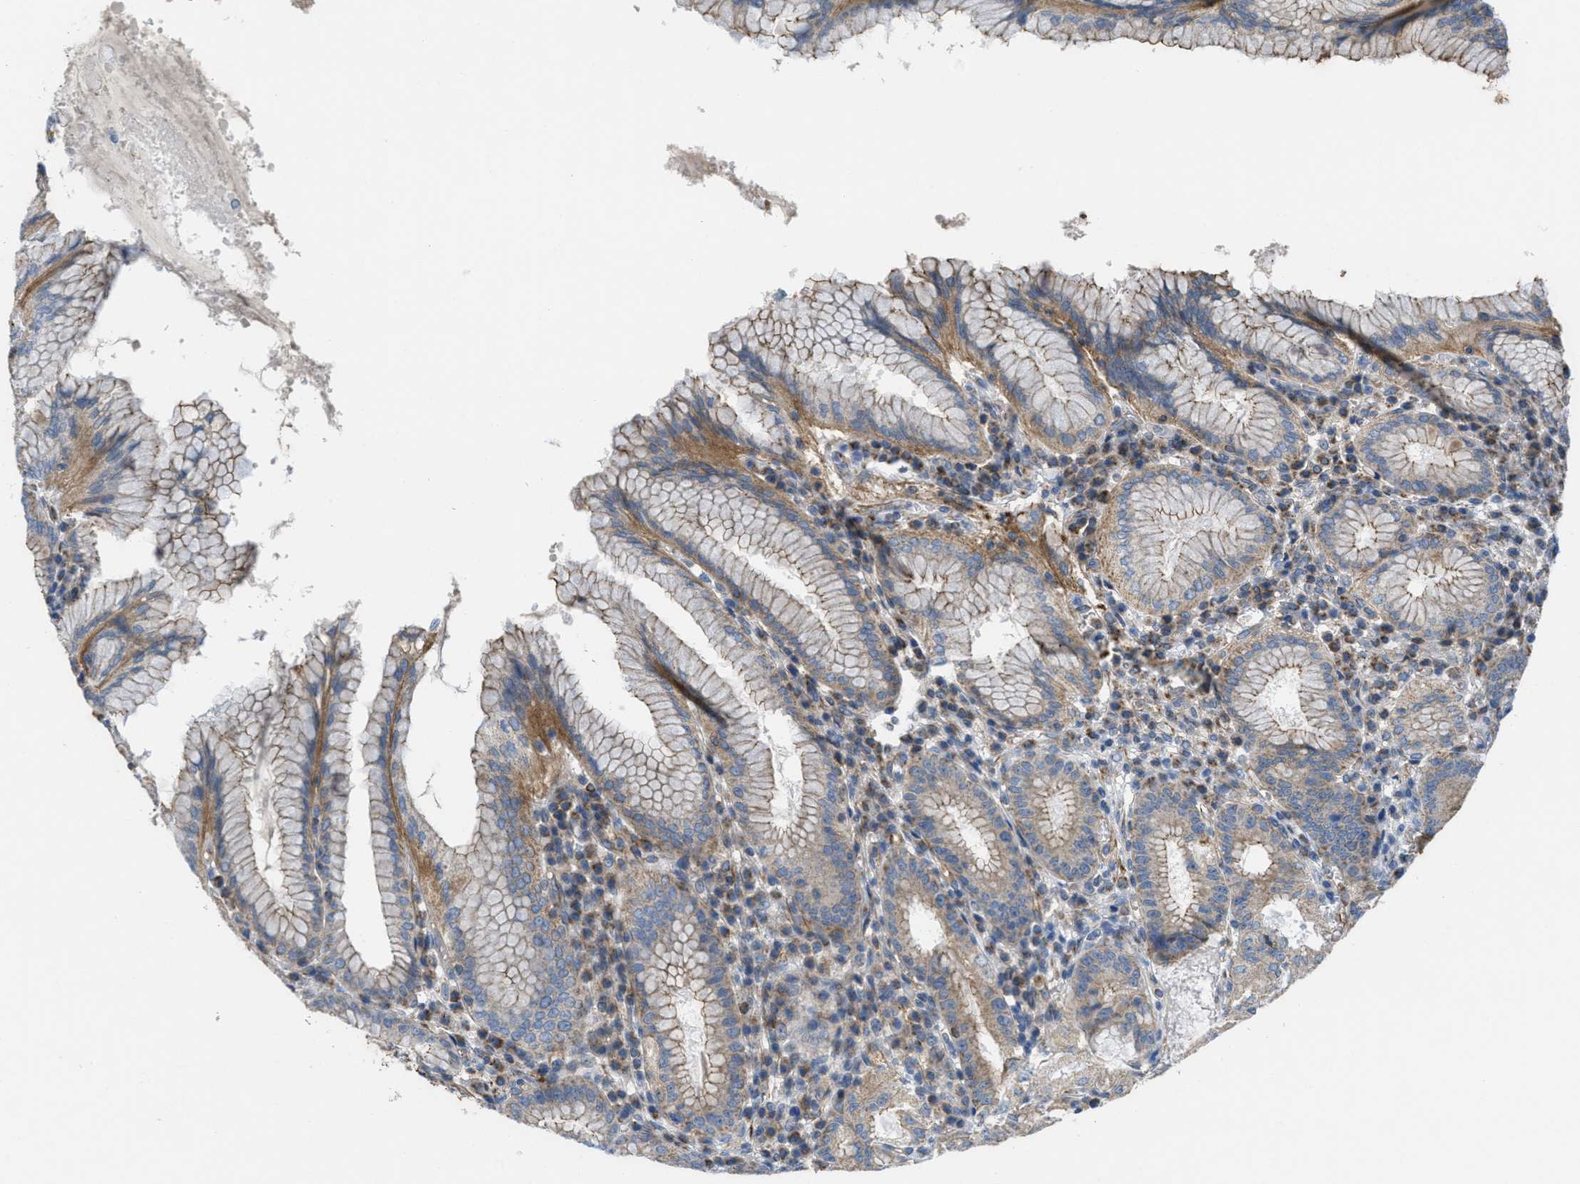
{"staining": {"intensity": "weak", "quantity": ">75%", "location": "cytoplasmic/membranous"}, "tissue": "stomach", "cell_type": "Glandular cells", "image_type": "normal", "snomed": [{"axis": "morphology", "description": "Normal tissue, NOS"}, {"axis": "topography", "description": "Stomach"}, {"axis": "topography", "description": "Stomach, lower"}], "caption": "IHC (DAB (3,3'-diaminobenzidine)) staining of normal stomach exhibits weak cytoplasmic/membranous protein expression in about >75% of glandular cells.", "gene": "BTN3A1", "patient": {"sex": "female", "age": 56}}